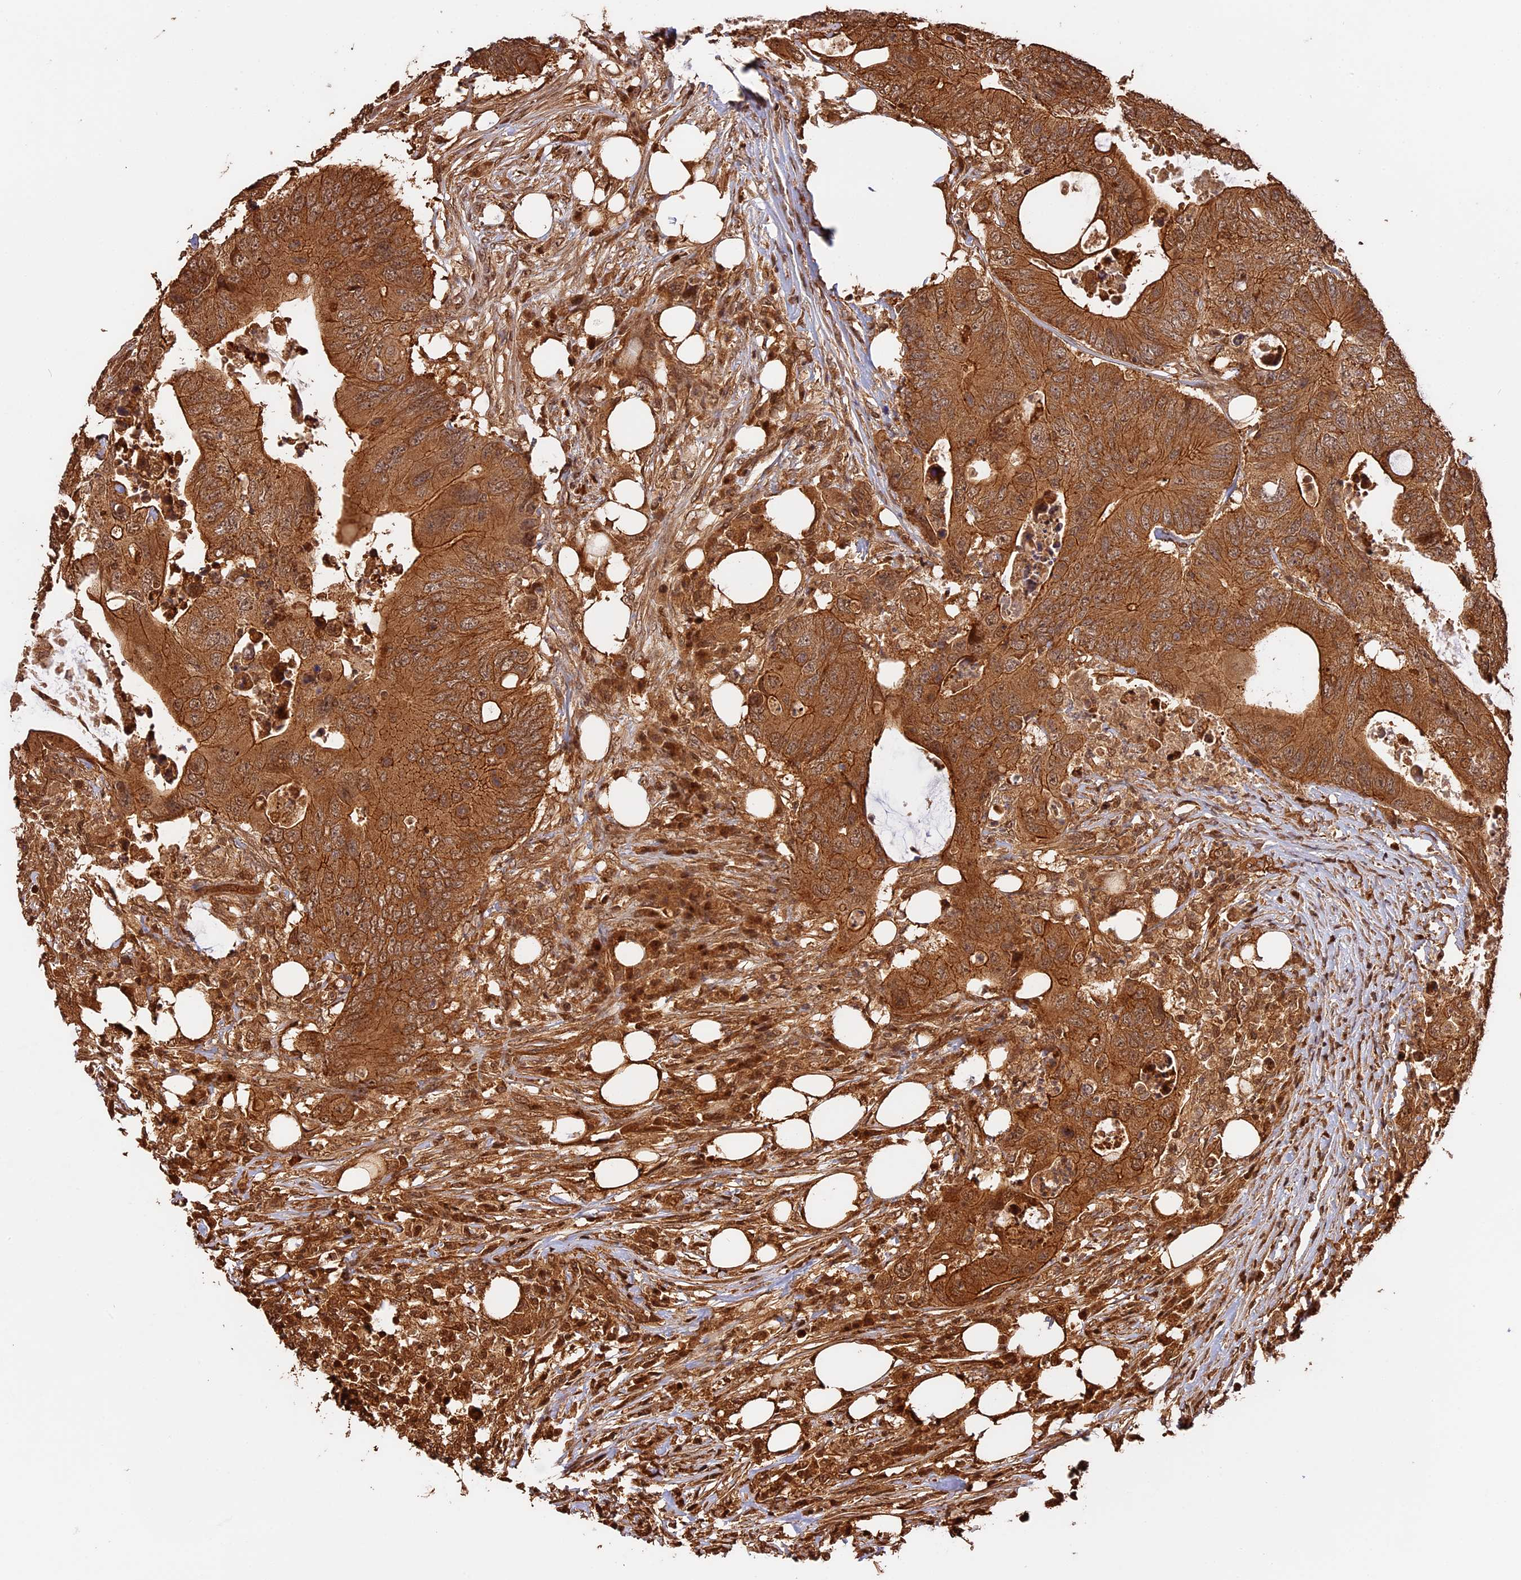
{"staining": {"intensity": "moderate", "quantity": ">75%", "location": "cytoplasmic/membranous,nuclear"}, "tissue": "colorectal cancer", "cell_type": "Tumor cells", "image_type": "cancer", "snomed": [{"axis": "morphology", "description": "Adenocarcinoma, NOS"}, {"axis": "topography", "description": "Colon"}], "caption": "Protein analysis of adenocarcinoma (colorectal) tissue displays moderate cytoplasmic/membranous and nuclear expression in approximately >75% of tumor cells.", "gene": "PPP1R37", "patient": {"sex": "male", "age": 71}}